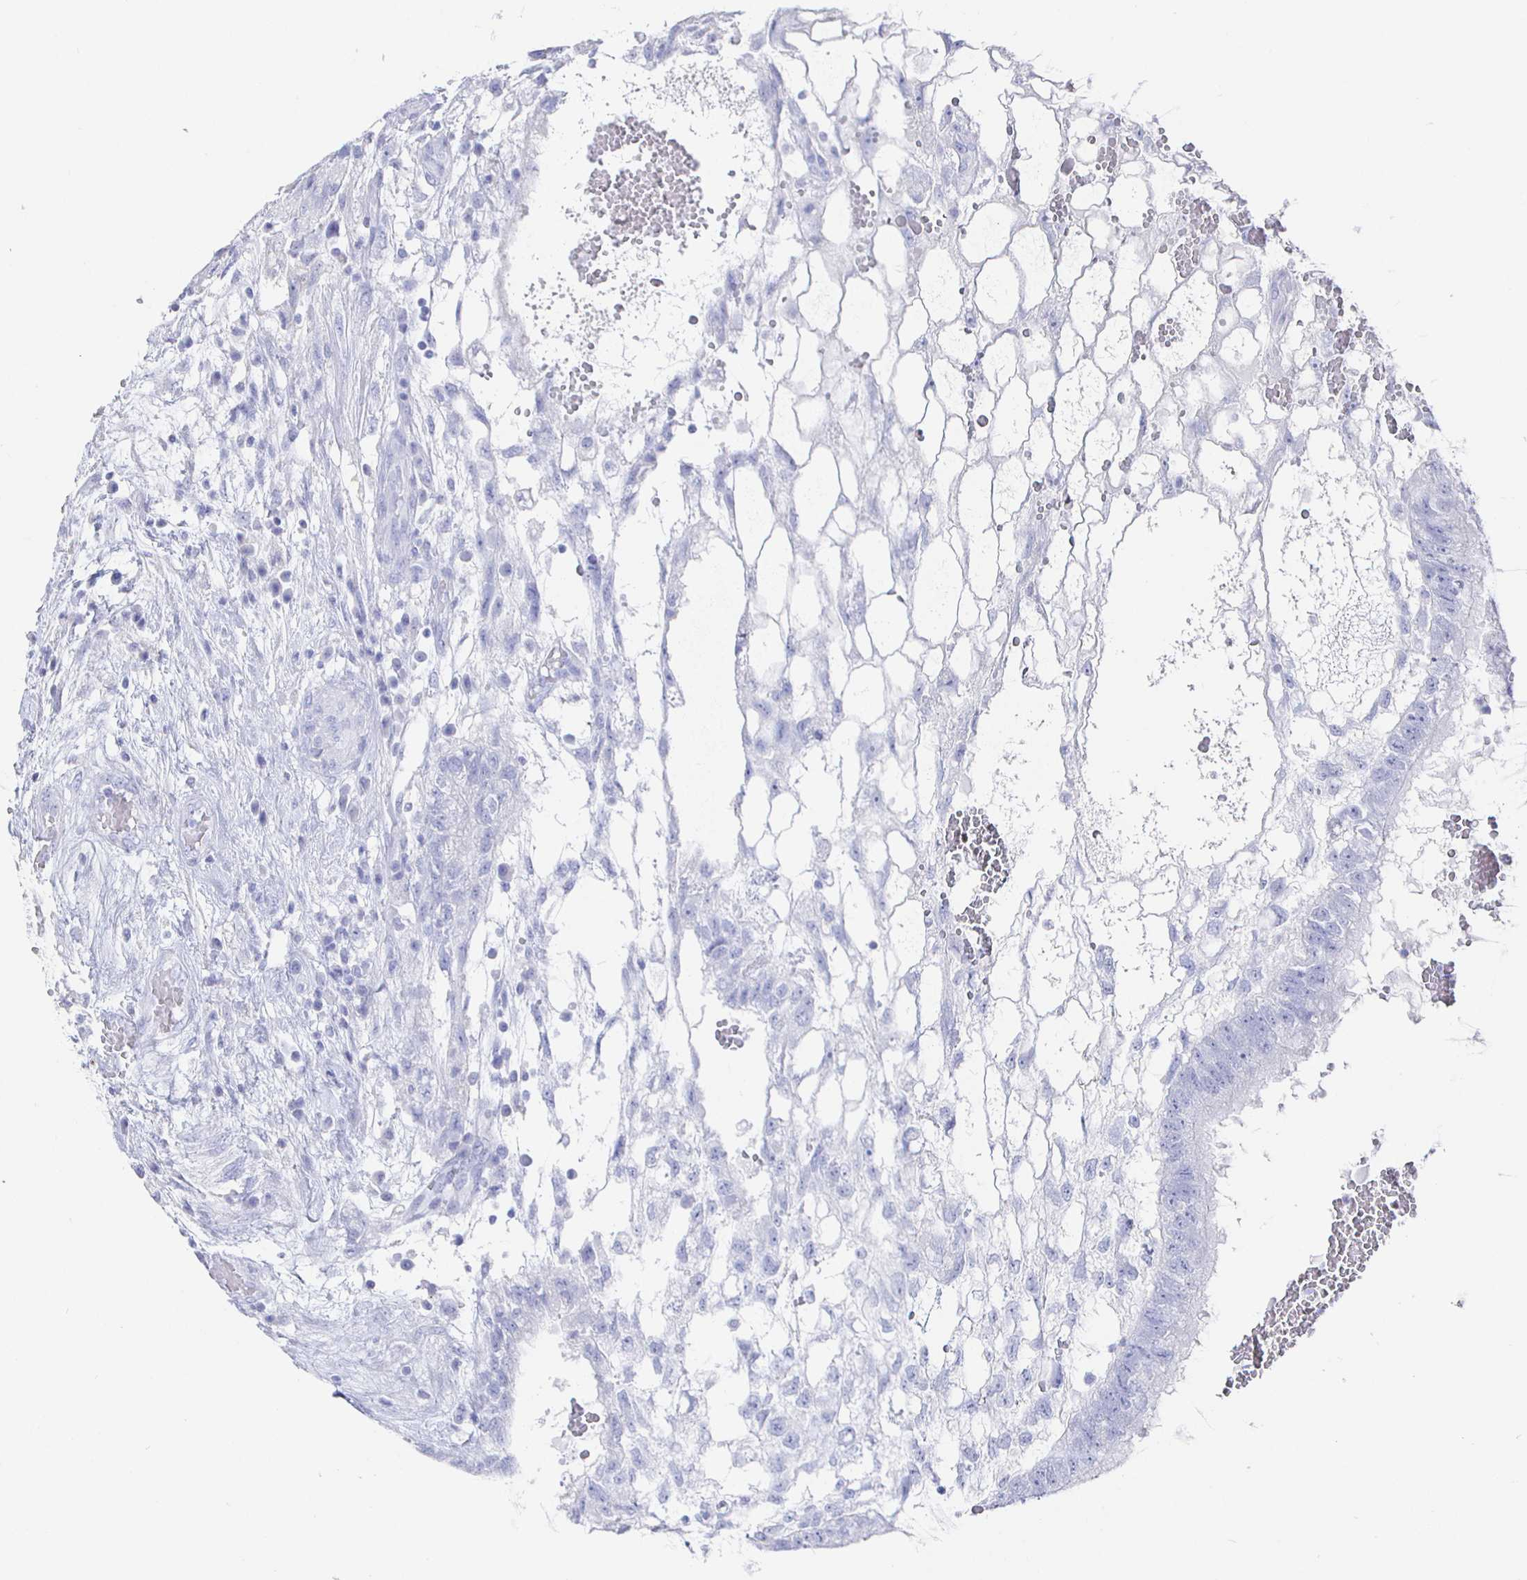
{"staining": {"intensity": "negative", "quantity": "none", "location": "none"}, "tissue": "testis cancer", "cell_type": "Tumor cells", "image_type": "cancer", "snomed": [{"axis": "morphology", "description": "Normal tissue, NOS"}, {"axis": "morphology", "description": "Carcinoma, Embryonal, NOS"}, {"axis": "topography", "description": "Testis"}], "caption": "Tumor cells show no significant positivity in testis cancer (embryonal carcinoma).", "gene": "CLCA1", "patient": {"sex": "male", "age": 32}}